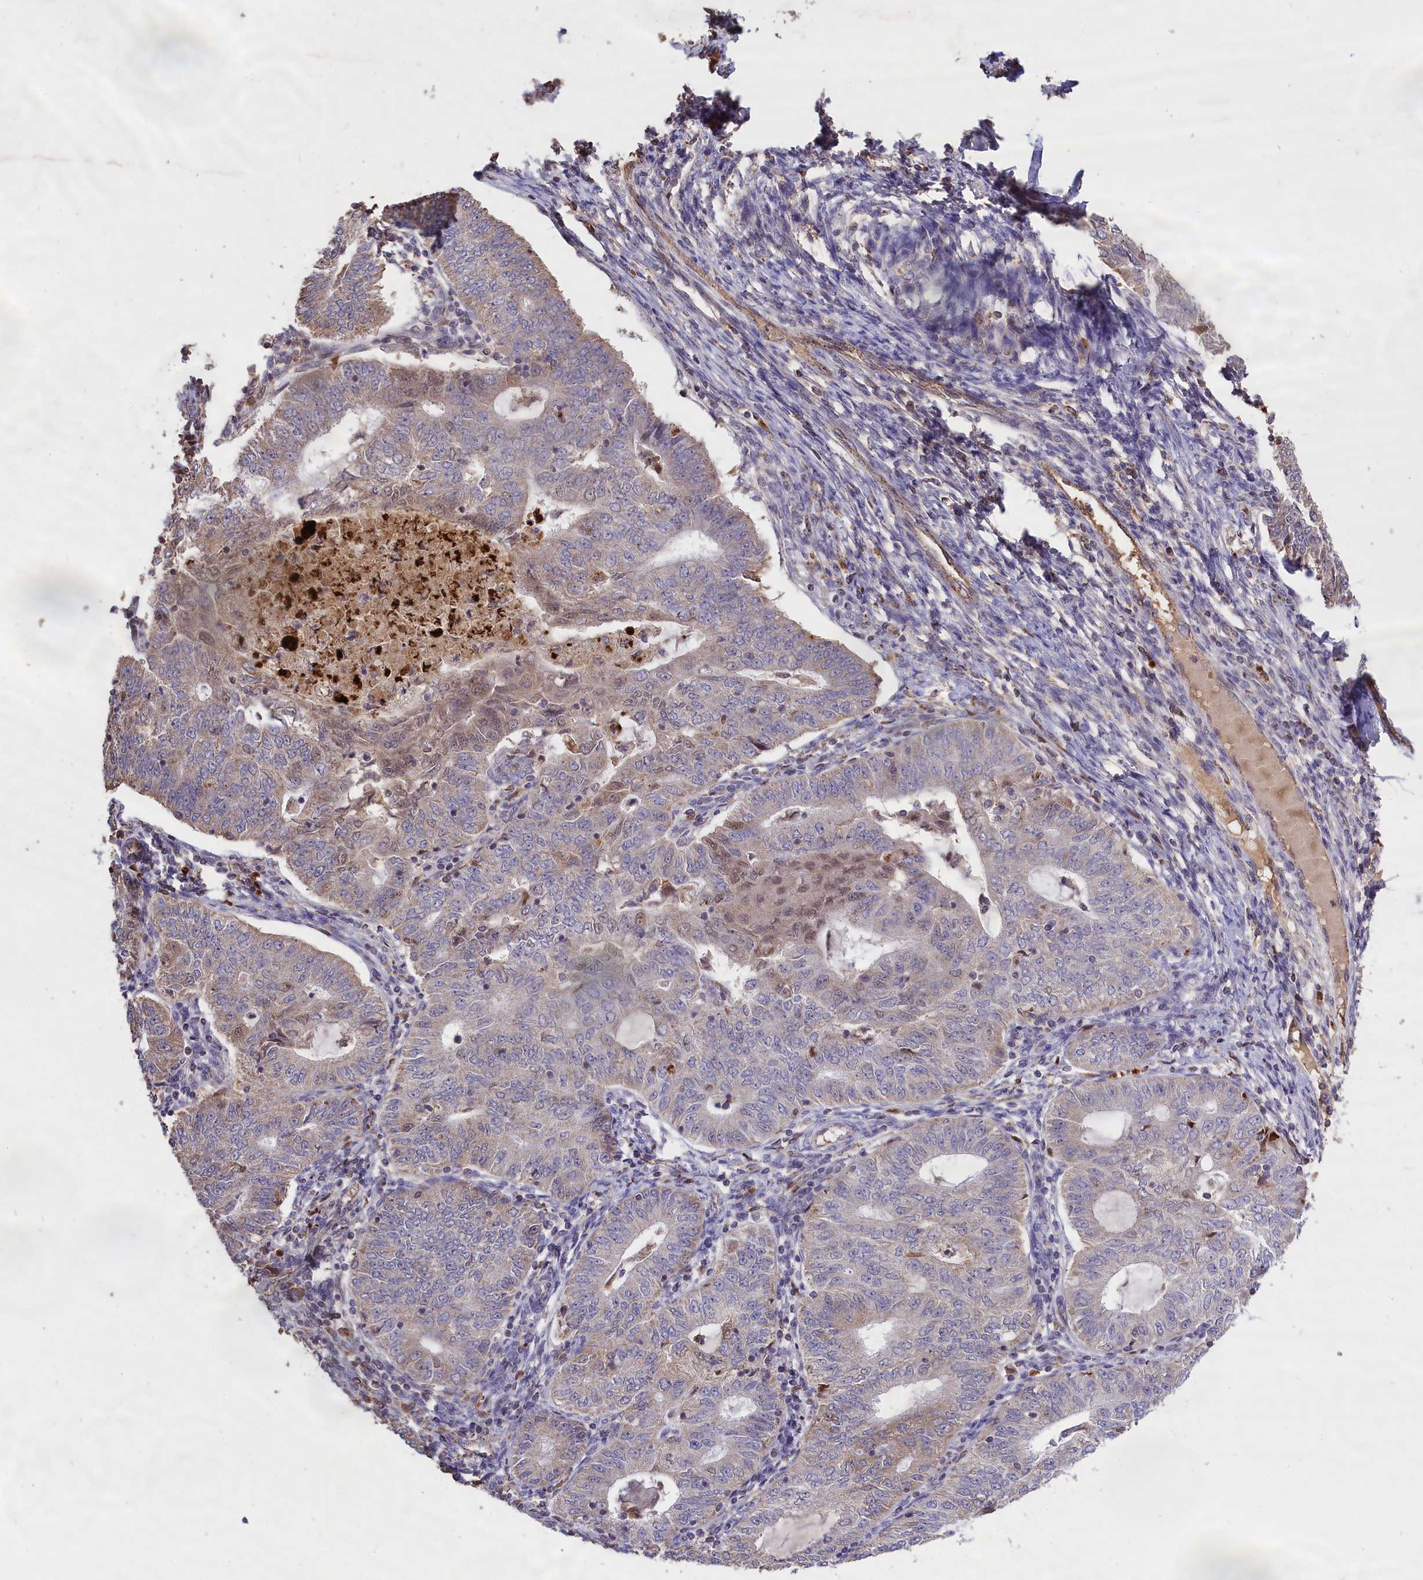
{"staining": {"intensity": "weak", "quantity": "<25%", "location": "cytoplasmic/membranous,nuclear"}, "tissue": "endometrial cancer", "cell_type": "Tumor cells", "image_type": "cancer", "snomed": [{"axis": "morphology", "description": "Adenocarcinoma, NOS"}, {"axis": "topography", "description": "Endometrium"}], "caption": "Tumor cells show no significant protein expression in endometrial cancer.", "gene": "CLRN2", "patient": {"sex": "female", "age": 32}}